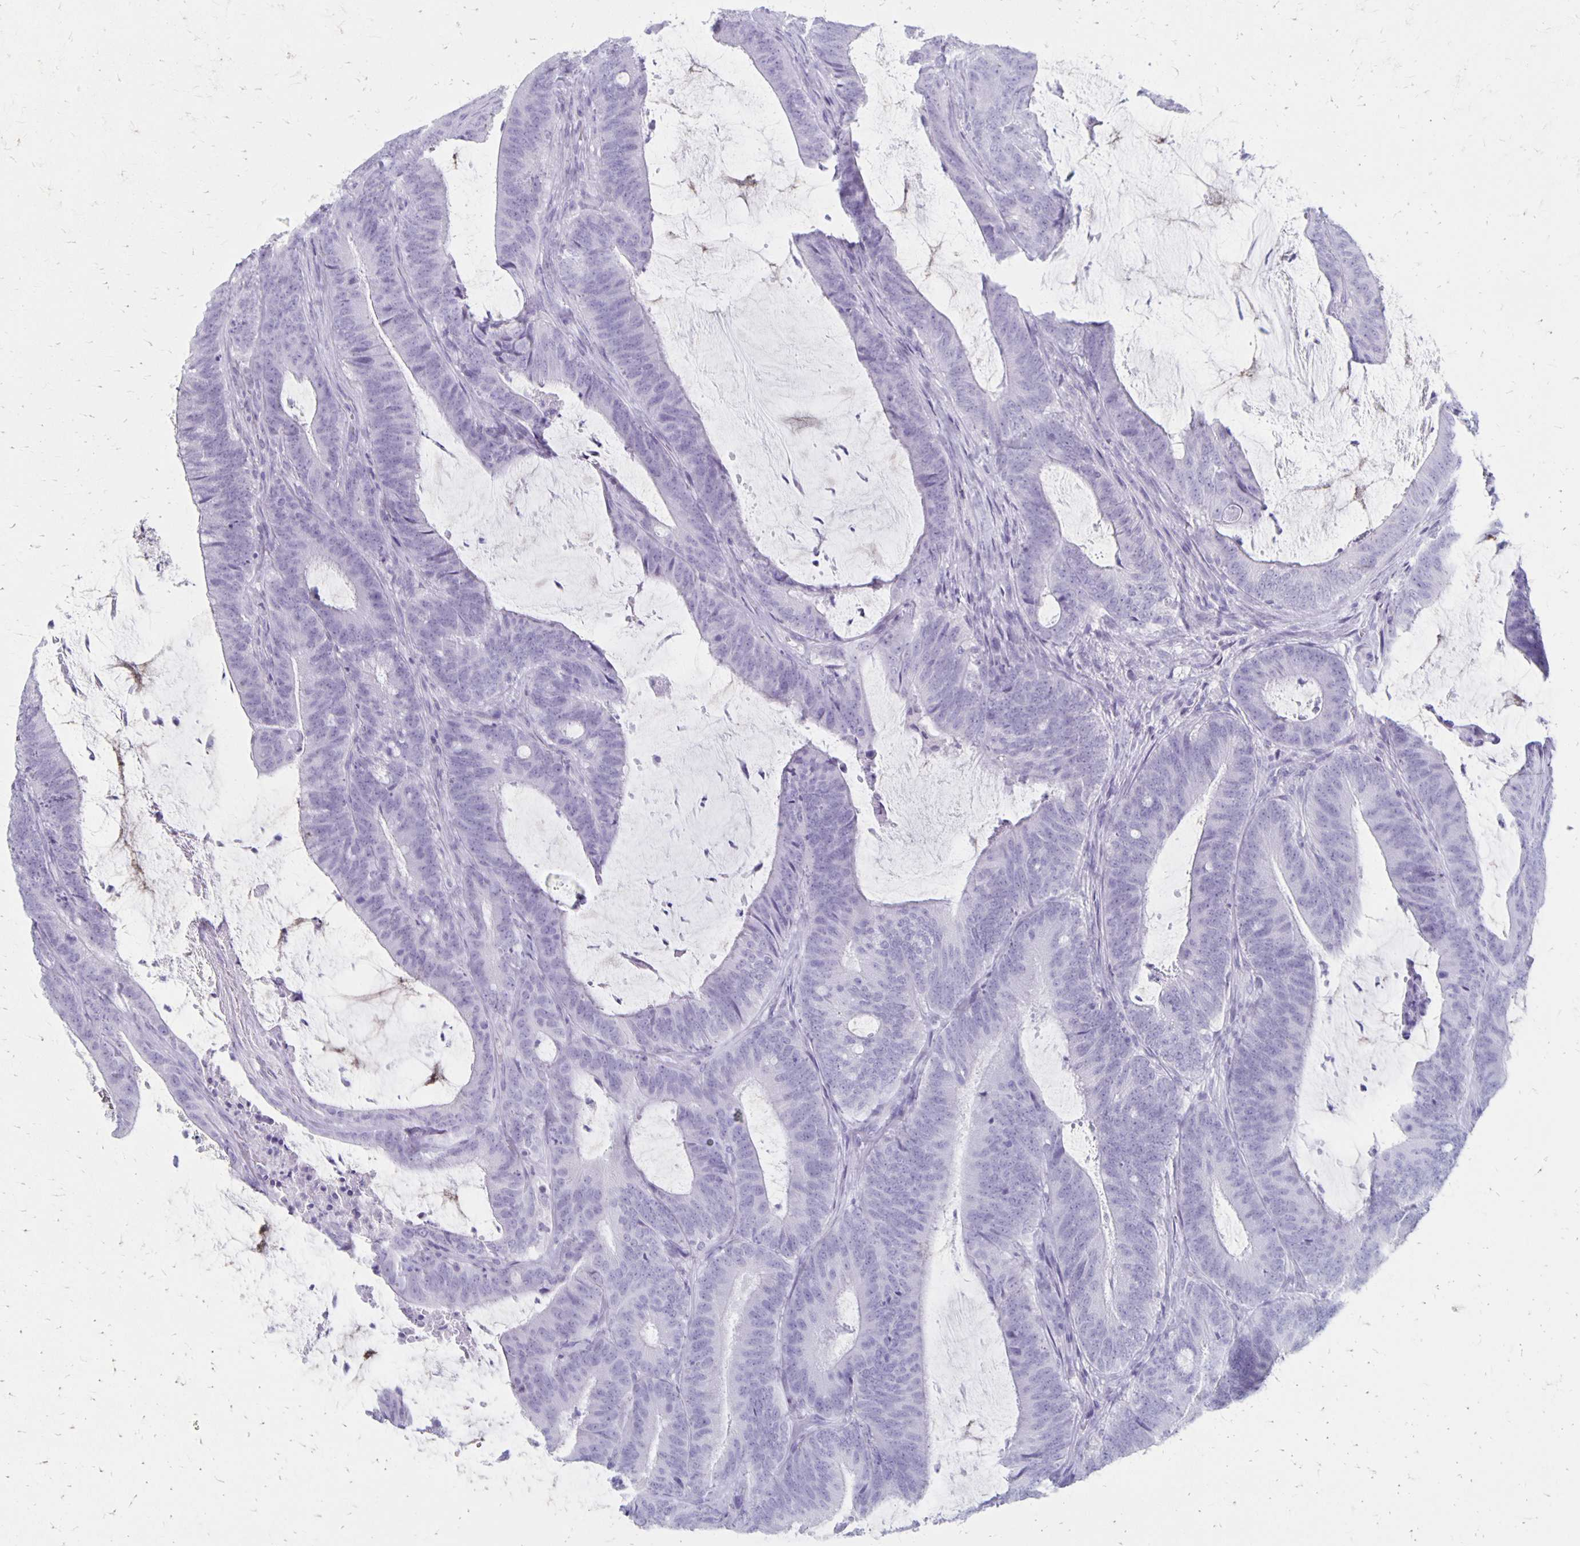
{"staining": {"intensity": "negative", "quantity": "none", "location": "none"}, "tissue": "colorectal cancer", "cell_type": "Tumor cells", "image_type": "cancer", "snomed": [{"axis": "morphology", "description": "Adenocarcinoma, NOS"}, {"axis": "topography", "description": "Colon"}], "caption": "Immunohistochemistry histopathology image of human colorectal cancer stained for a protein (brown), which exhibits no positivity in tumor cells.", "gene": "MAGEC2", "patient": {"sex": "female", "age": 43}}